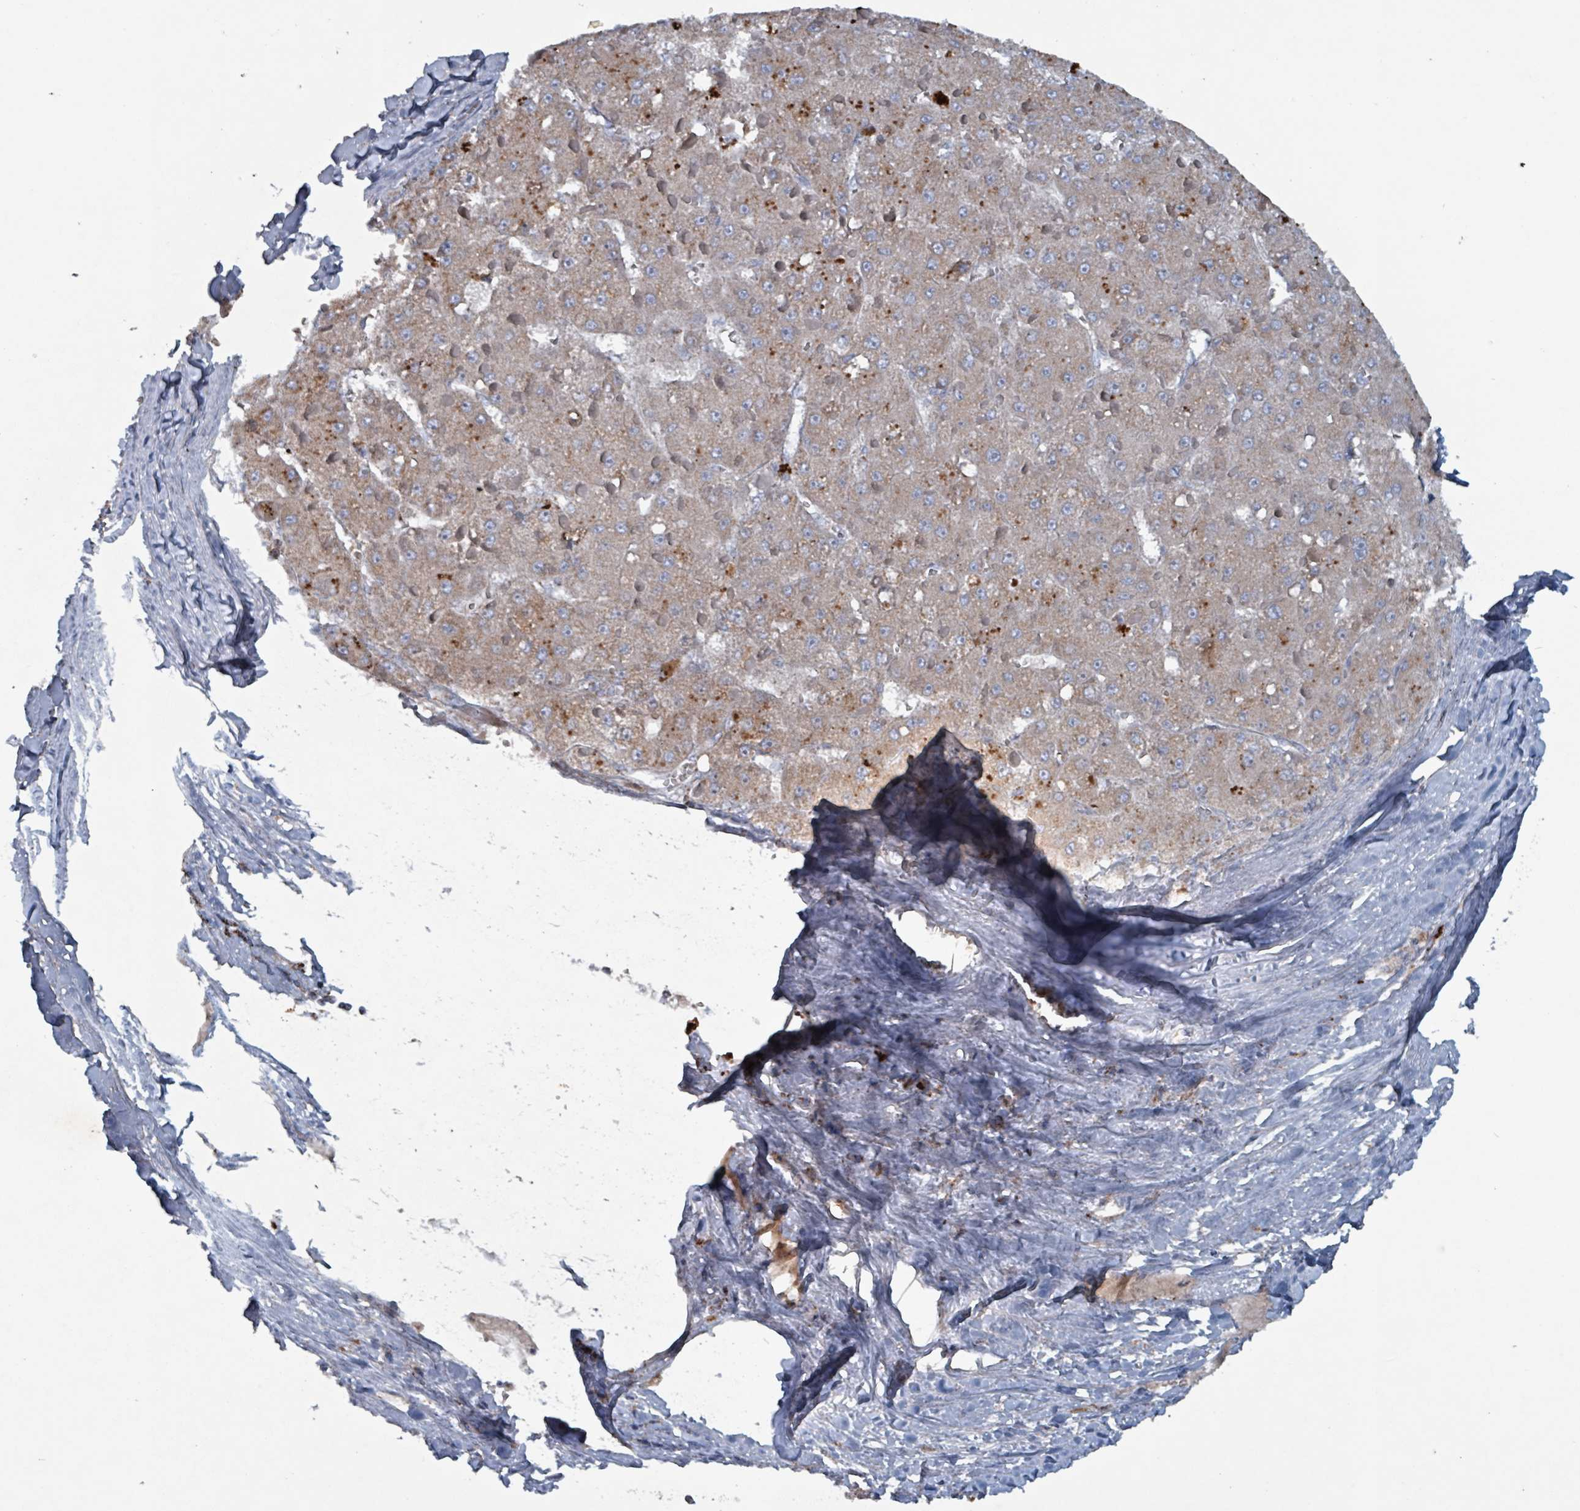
{"staining": {"intensity": "weak", "quantity": ">75%", "location": "cytoplasmic/membranous"}, "tissue": "liver cancer", "cell_type": "Tumor cells", "image_type": "cancer", "snomed": [{"axis": "morphology", "description": "Carcinoma, Hepatocellular, NOS"}, {"axis": "topography", "description": "Liver"}], "caption": "Immunohistochemistry (DAB (3,3'-diaminobenzidine)) staining of liver hepatocellular carcinoma demonstrates weak cytoplasmic/membranous protein positivity in about >75% of tumor cells.", "gene": "ABHD18", "patient": {"sex": "female", "age": 73}}